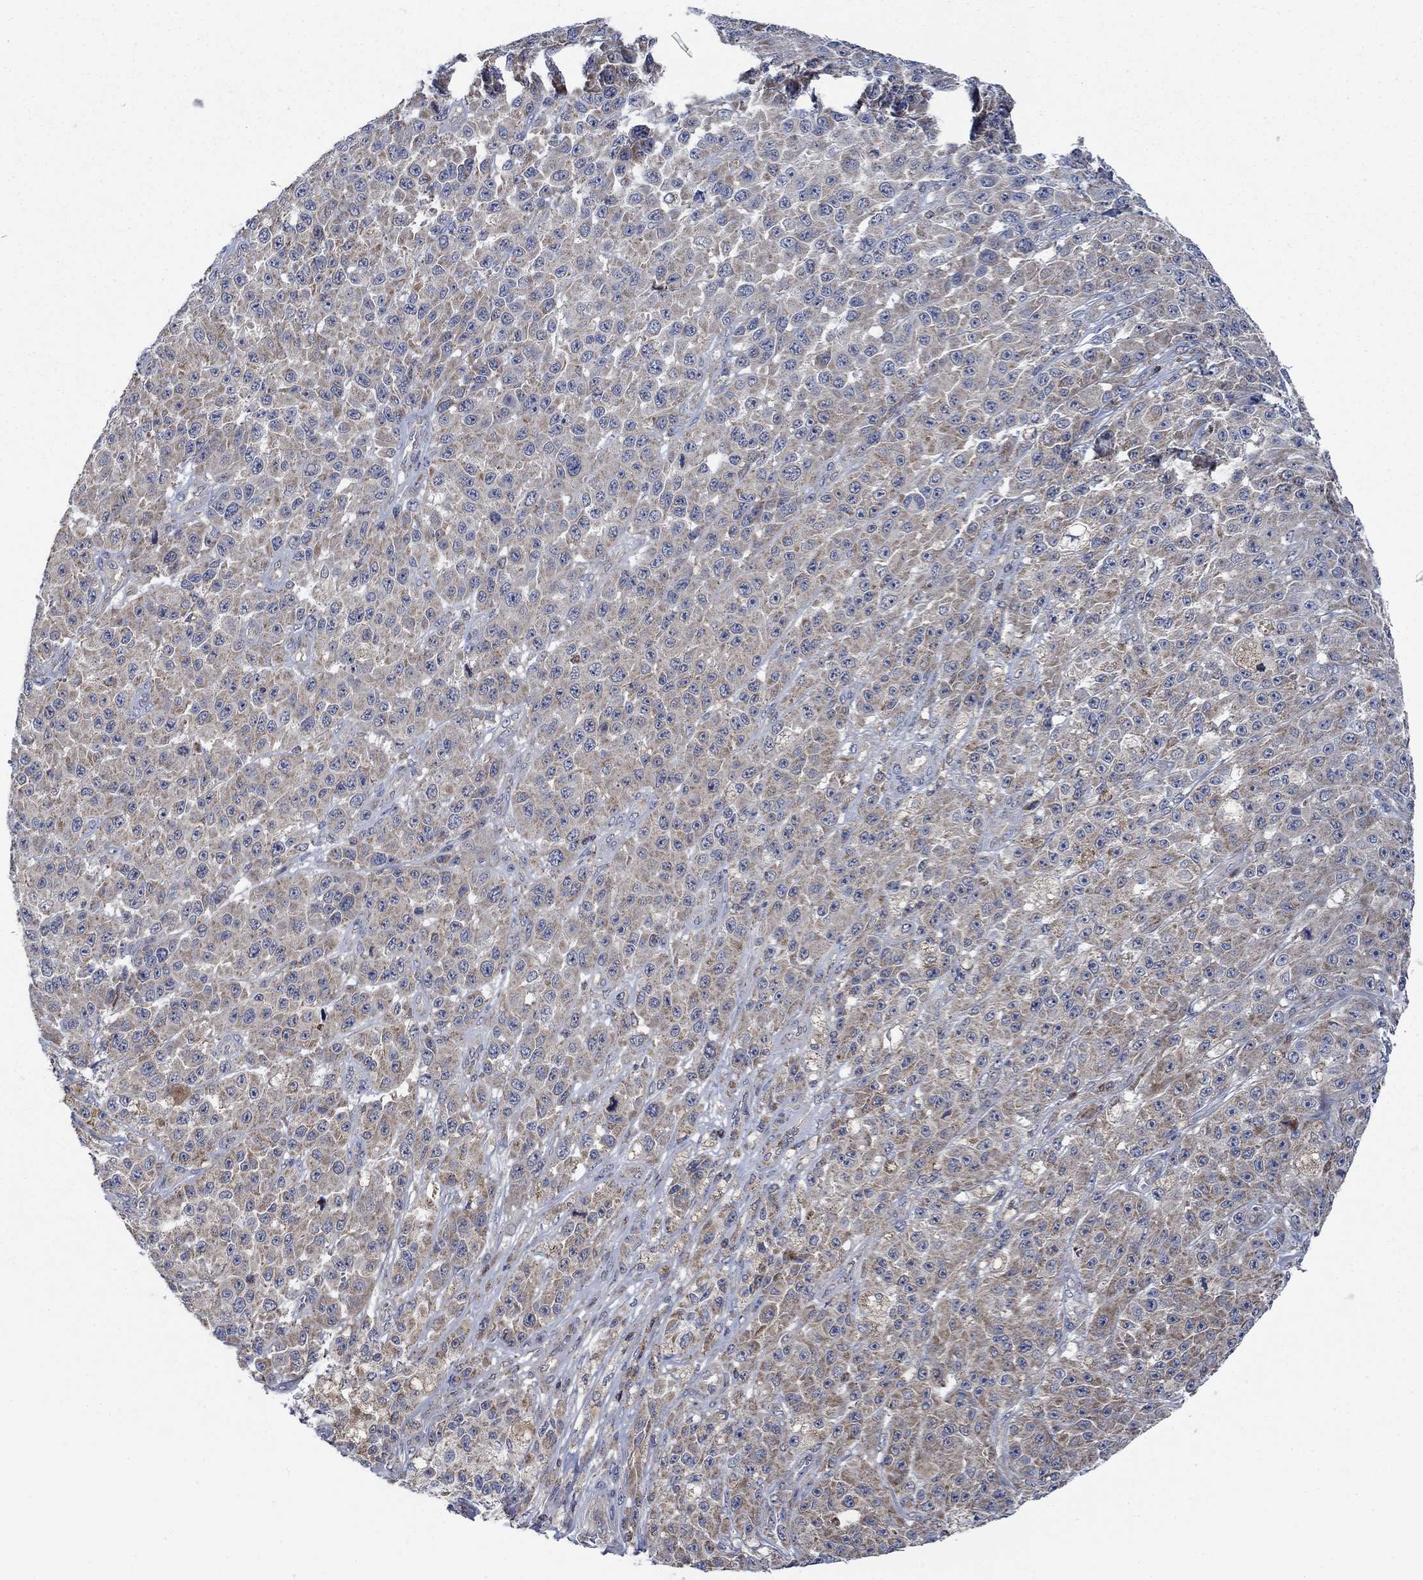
{"staining": {"intensity": "weak", "quantity": ">75%", "location": "cytoplasmic/membranous"}, "tissue": "melanoma", "cell_type": "Tumor cells", "image_type": "cancer", "snomed": [{"axis": "morphology", "description": "Malignant melanoma, NOS"}, {"axis": "topography", "description": "Skin"}], "caption": "Immunohistochemistry of malignant melanoma reveals low levels of weak cytoplasmic/membranous staining in about >75% of tumor cells.", "gene": "STXBP6", "patient": {"sex": "female", "age": 58}}